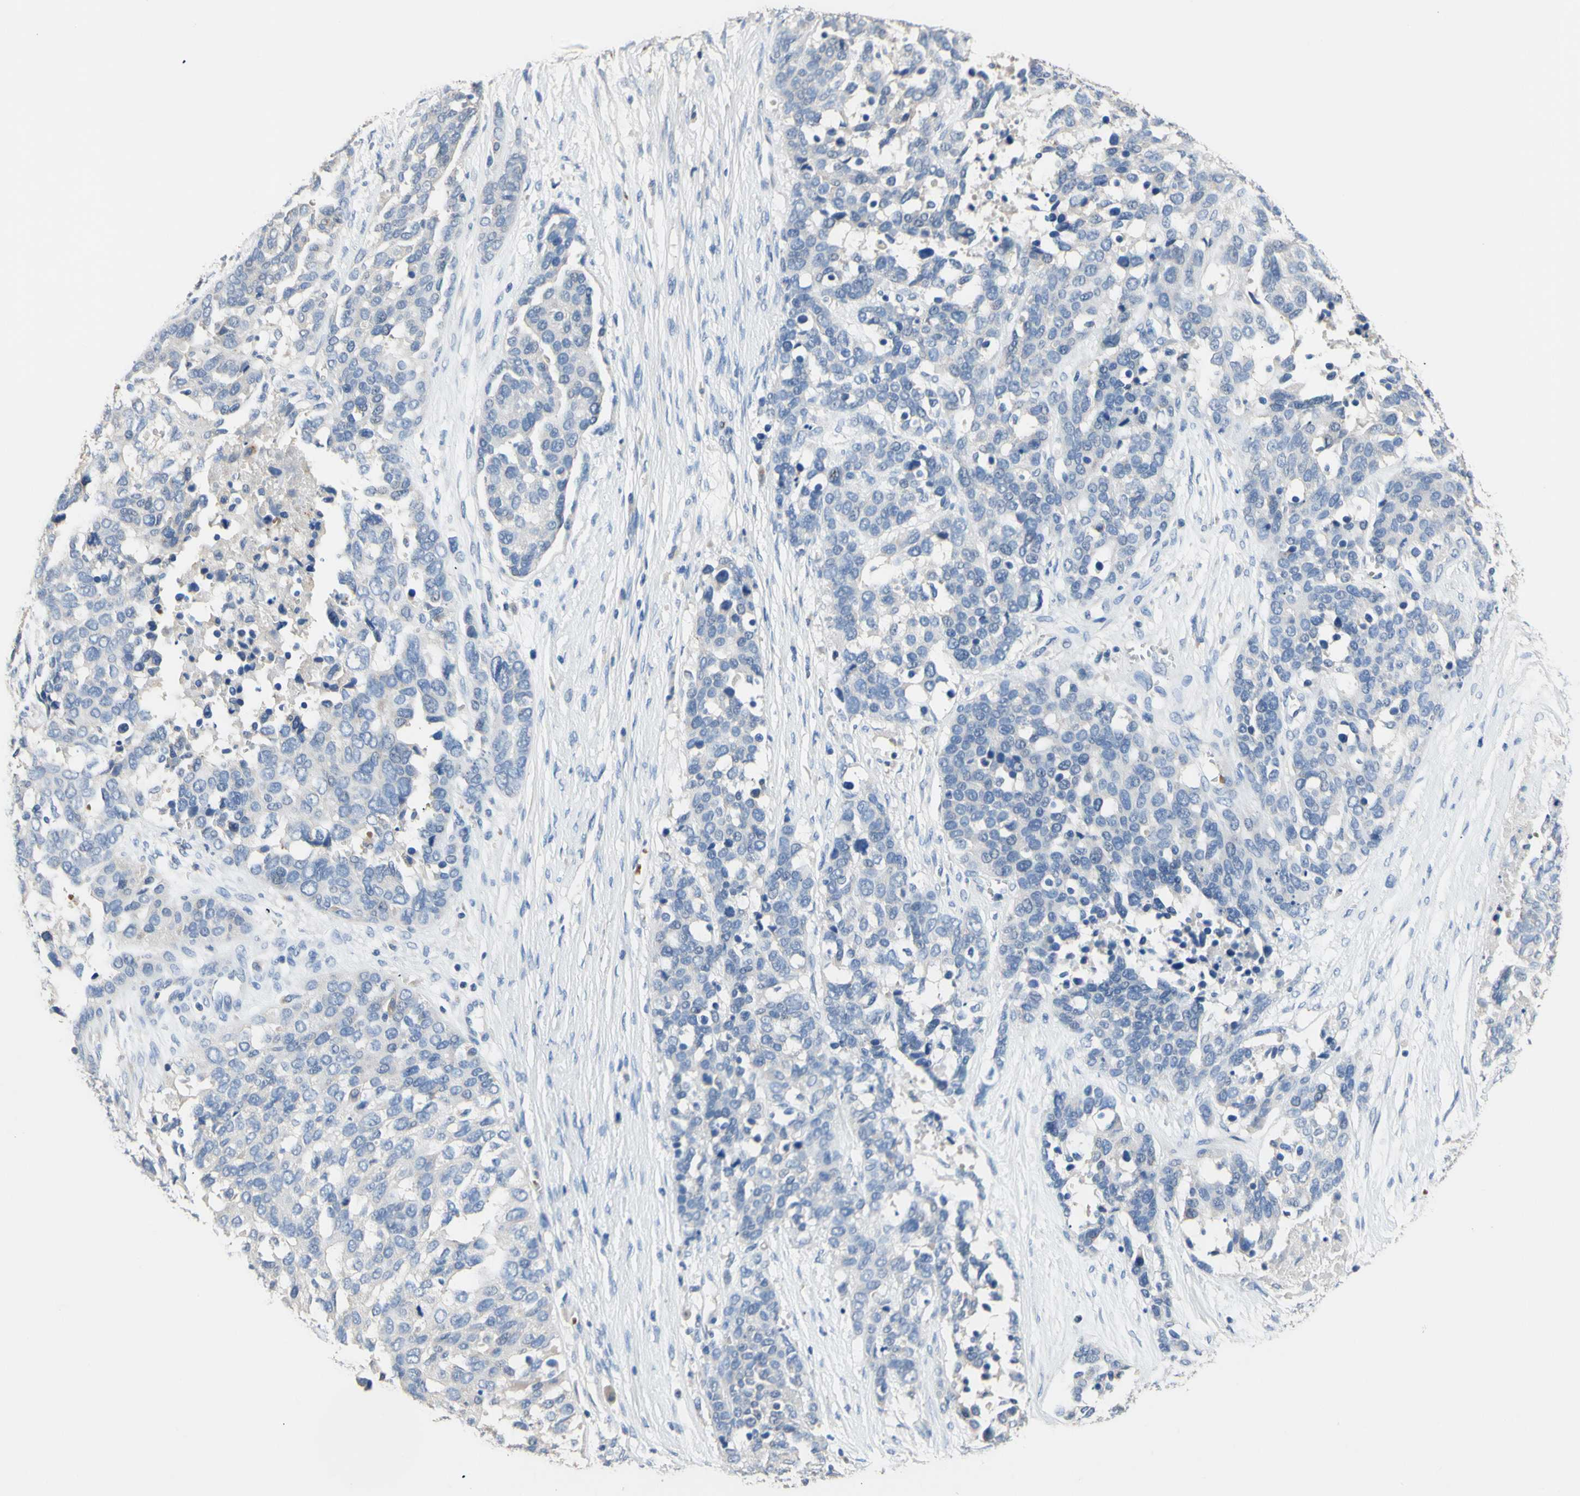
{"staining": {"intensity": "negative", "quantity": "none", "location": "none"}, "tissue": "ovarian cancer", "cell_type": "Tumor cells", "image_type": "cancer", "snomed": [{"axis": "morphology", "description": "Cystadenocarcinoma, serous, NOS"}, {"axis": "topography", "description": "Ovary"}], "caption": "The immunohistochemistry image has no significant staining in tumor cells of ovarian serous cystadenocarcinoma tissue.", "gene": "CDON", "patient": {"sex": "female", "age": 44}}